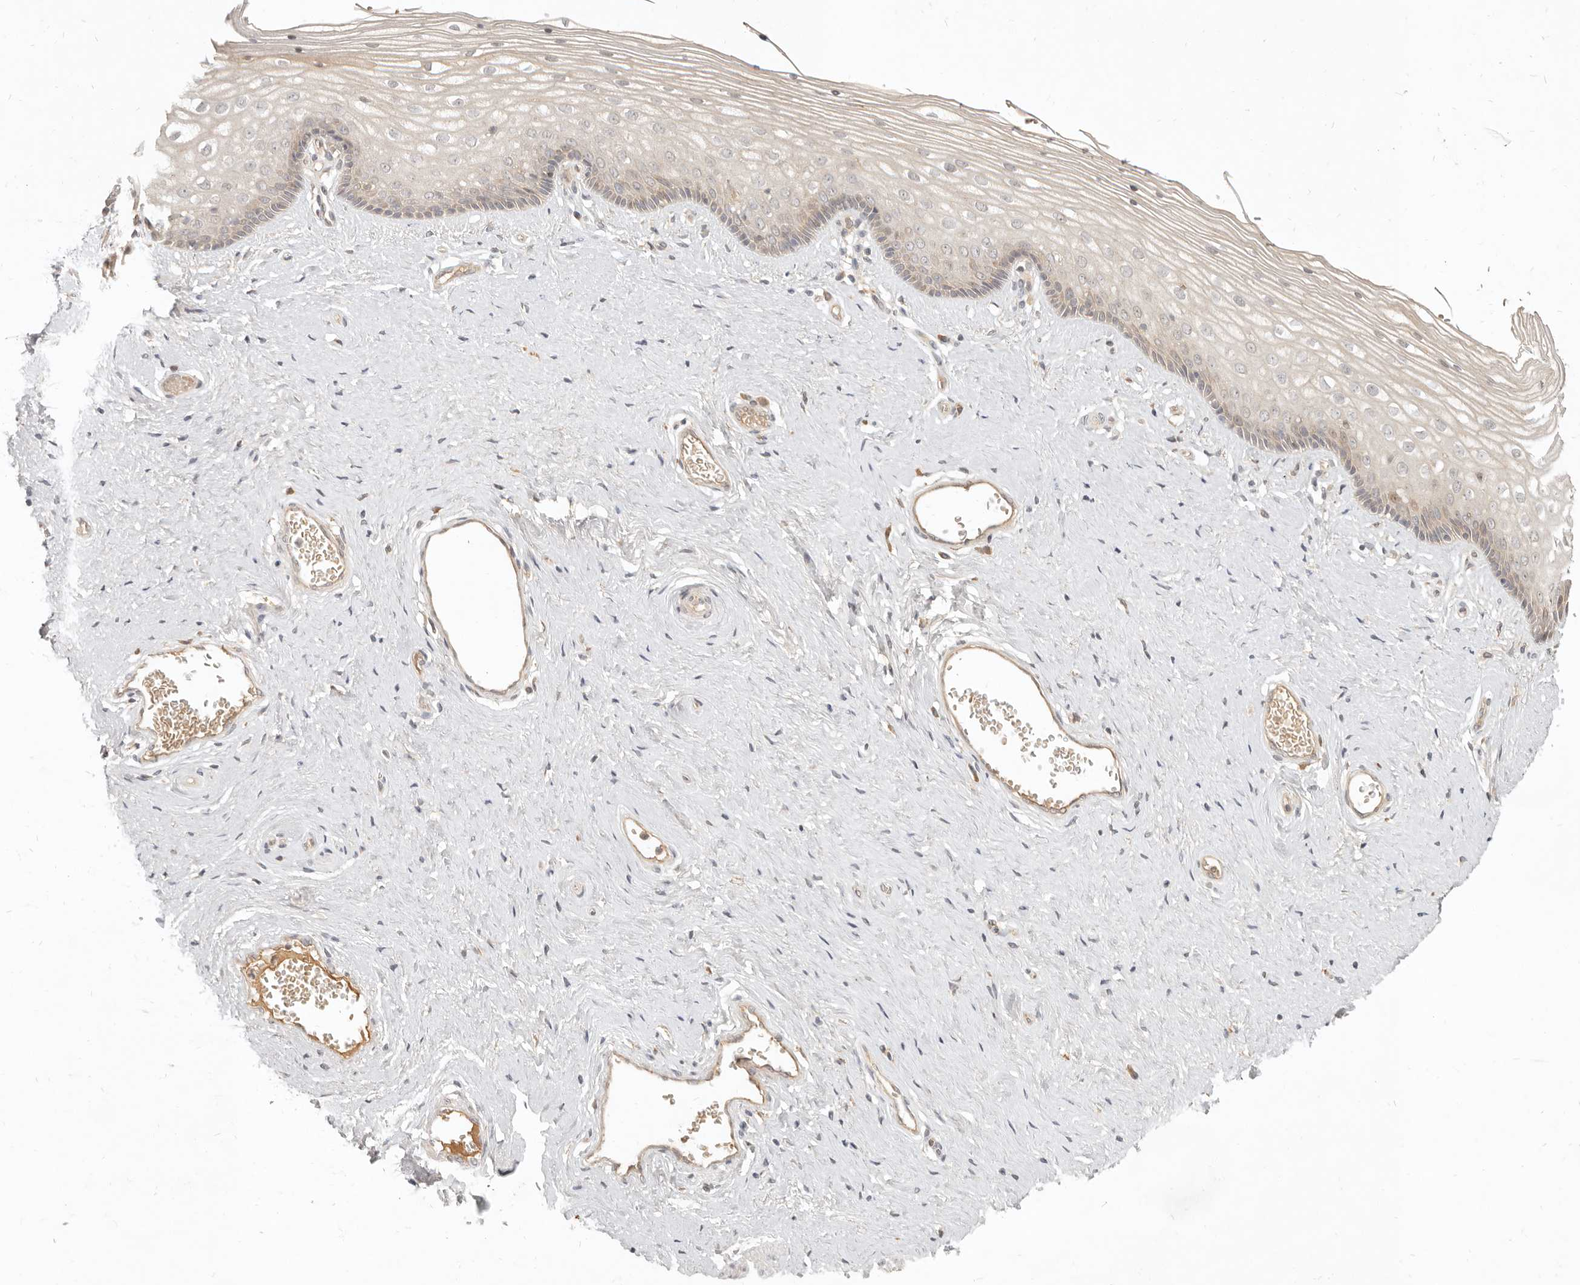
{"staining": {"intensity": "weak", "quantity": "<25%", "location": "cytoplasmic/membranous"}, "tissue": "vagina", "cell_type": "Squamous epithelial cells", "image_type": "normal", "snomed": [{"axis": "morphology", "description": "Normal tissue, NOS"}, {"axis": "topography", "description": "Vagina"}], "caption": "This histopathology image is of normal vagina stained with immunohistochemistry to label a protein in brown with the nuclei are counter-stained blue. There is no staining in squamous epithelial cells.", "gene": "UBXN11", "patient": {"sex": "female", "age": 46}}